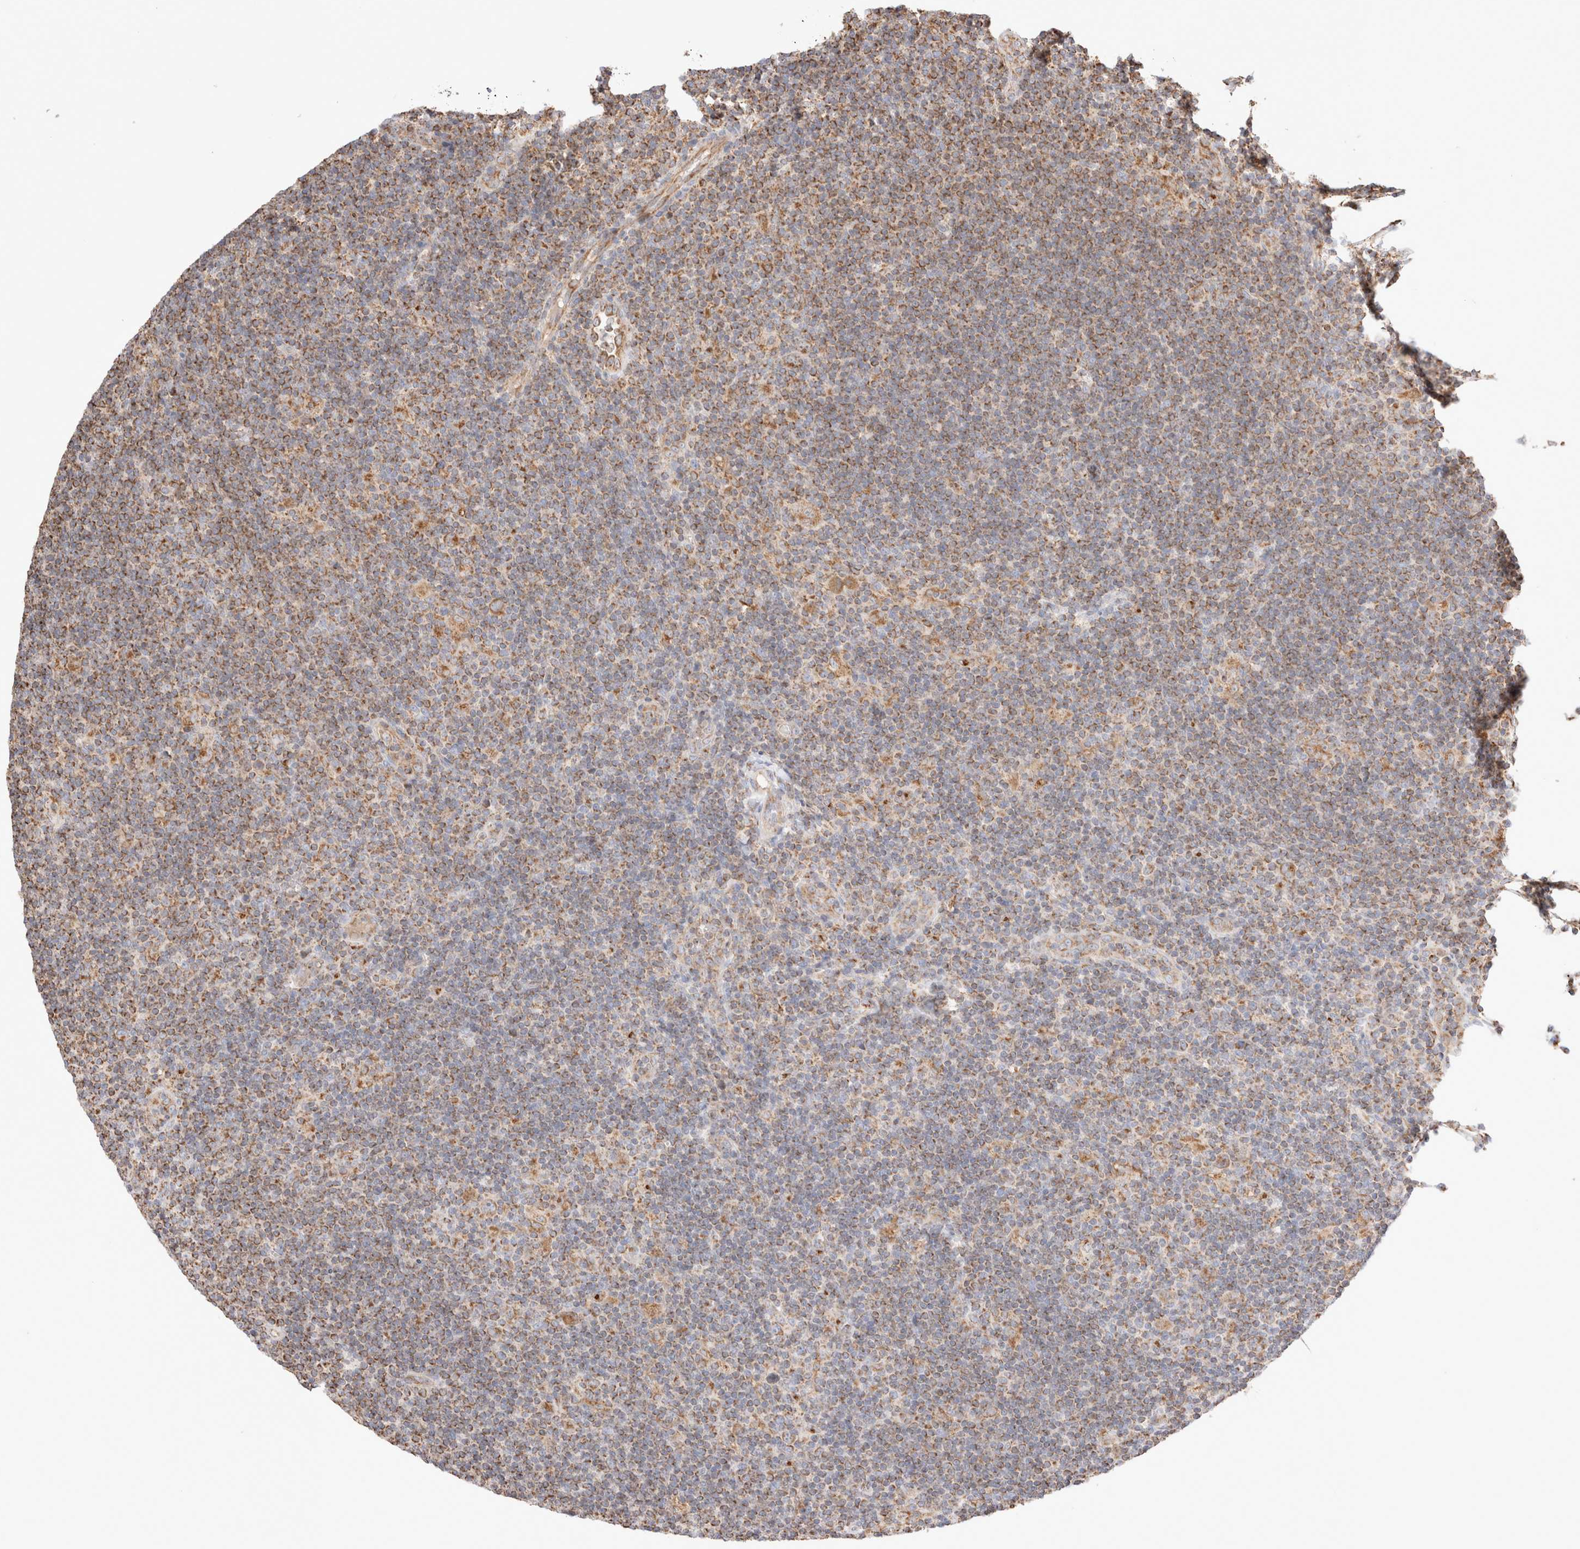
{"staining": {"intensity": "moderate", "quantity": ">75%", "location": "cytoplasmic/membranous"}, "tissue": "lymphoma", "cell_type": "Tumor cells", "image_type": "cancer", "snomed": [{"axis": "morphology", "description": "Hodgkin's disease, NOS"}, {"axis": "topography", "description": "Lymph node"}], "caption": "Protein staining displays moderate cytoplasmic/membranous staining in approximately >75% of tumor cells in lymphoma.", "gene": "TMPPE", "patient": {"sex": "female", "age": 57}}